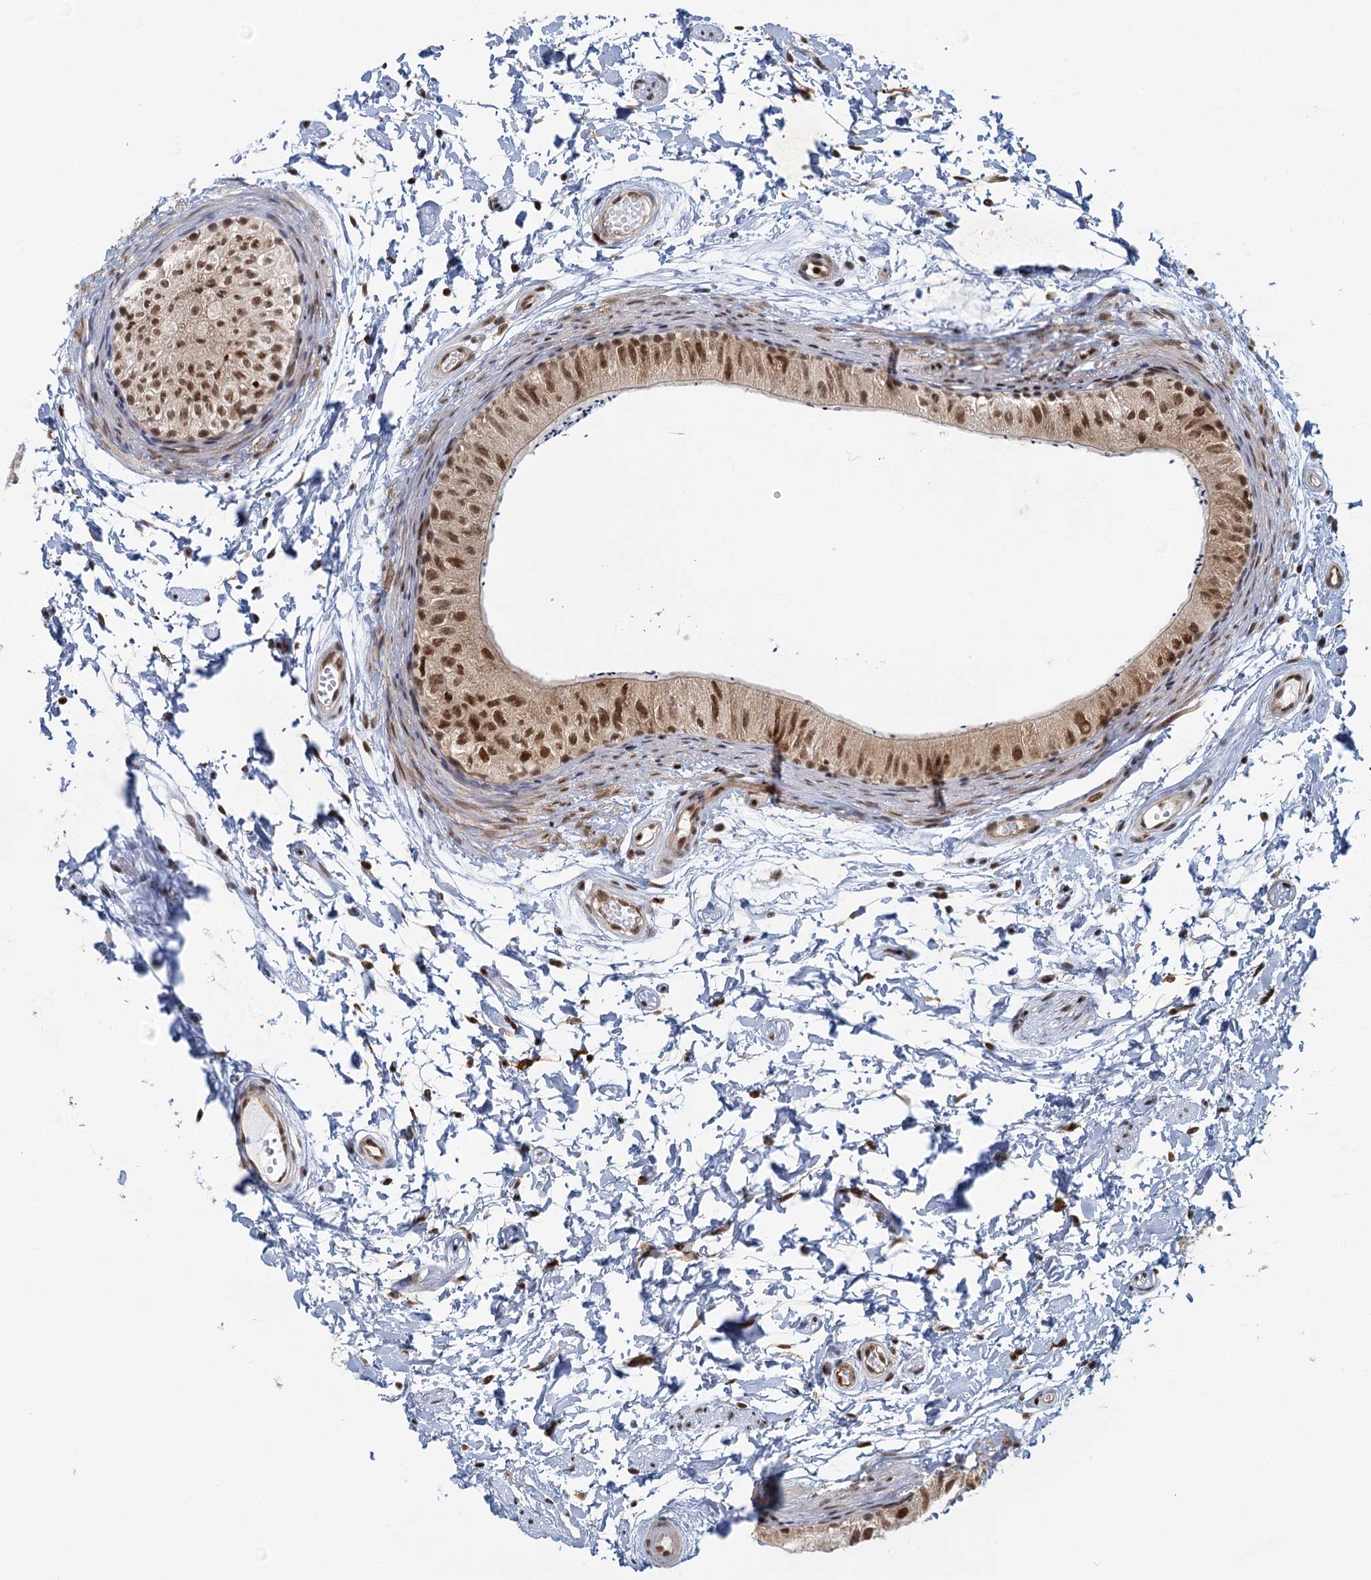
{"staining": {"intensity": "moderate", "quantity": ">75%", "location": "nuclear"}, "tissue": "epididymis", "cell_type": "Glandular cells", "image_type": "normal", "snomed": [{"axis": "morphology", "description": "Normal tissue, NOS"}, {"axis": "topography", "description": "Epididymis"}], "caption": "Benign epididymis displays moderate nuclear staining in about >75% of glandular cells, visualized by immunohistochemistry.", "gene": "GPATCH11", "patient": {"sex": "male", "age": 50}}